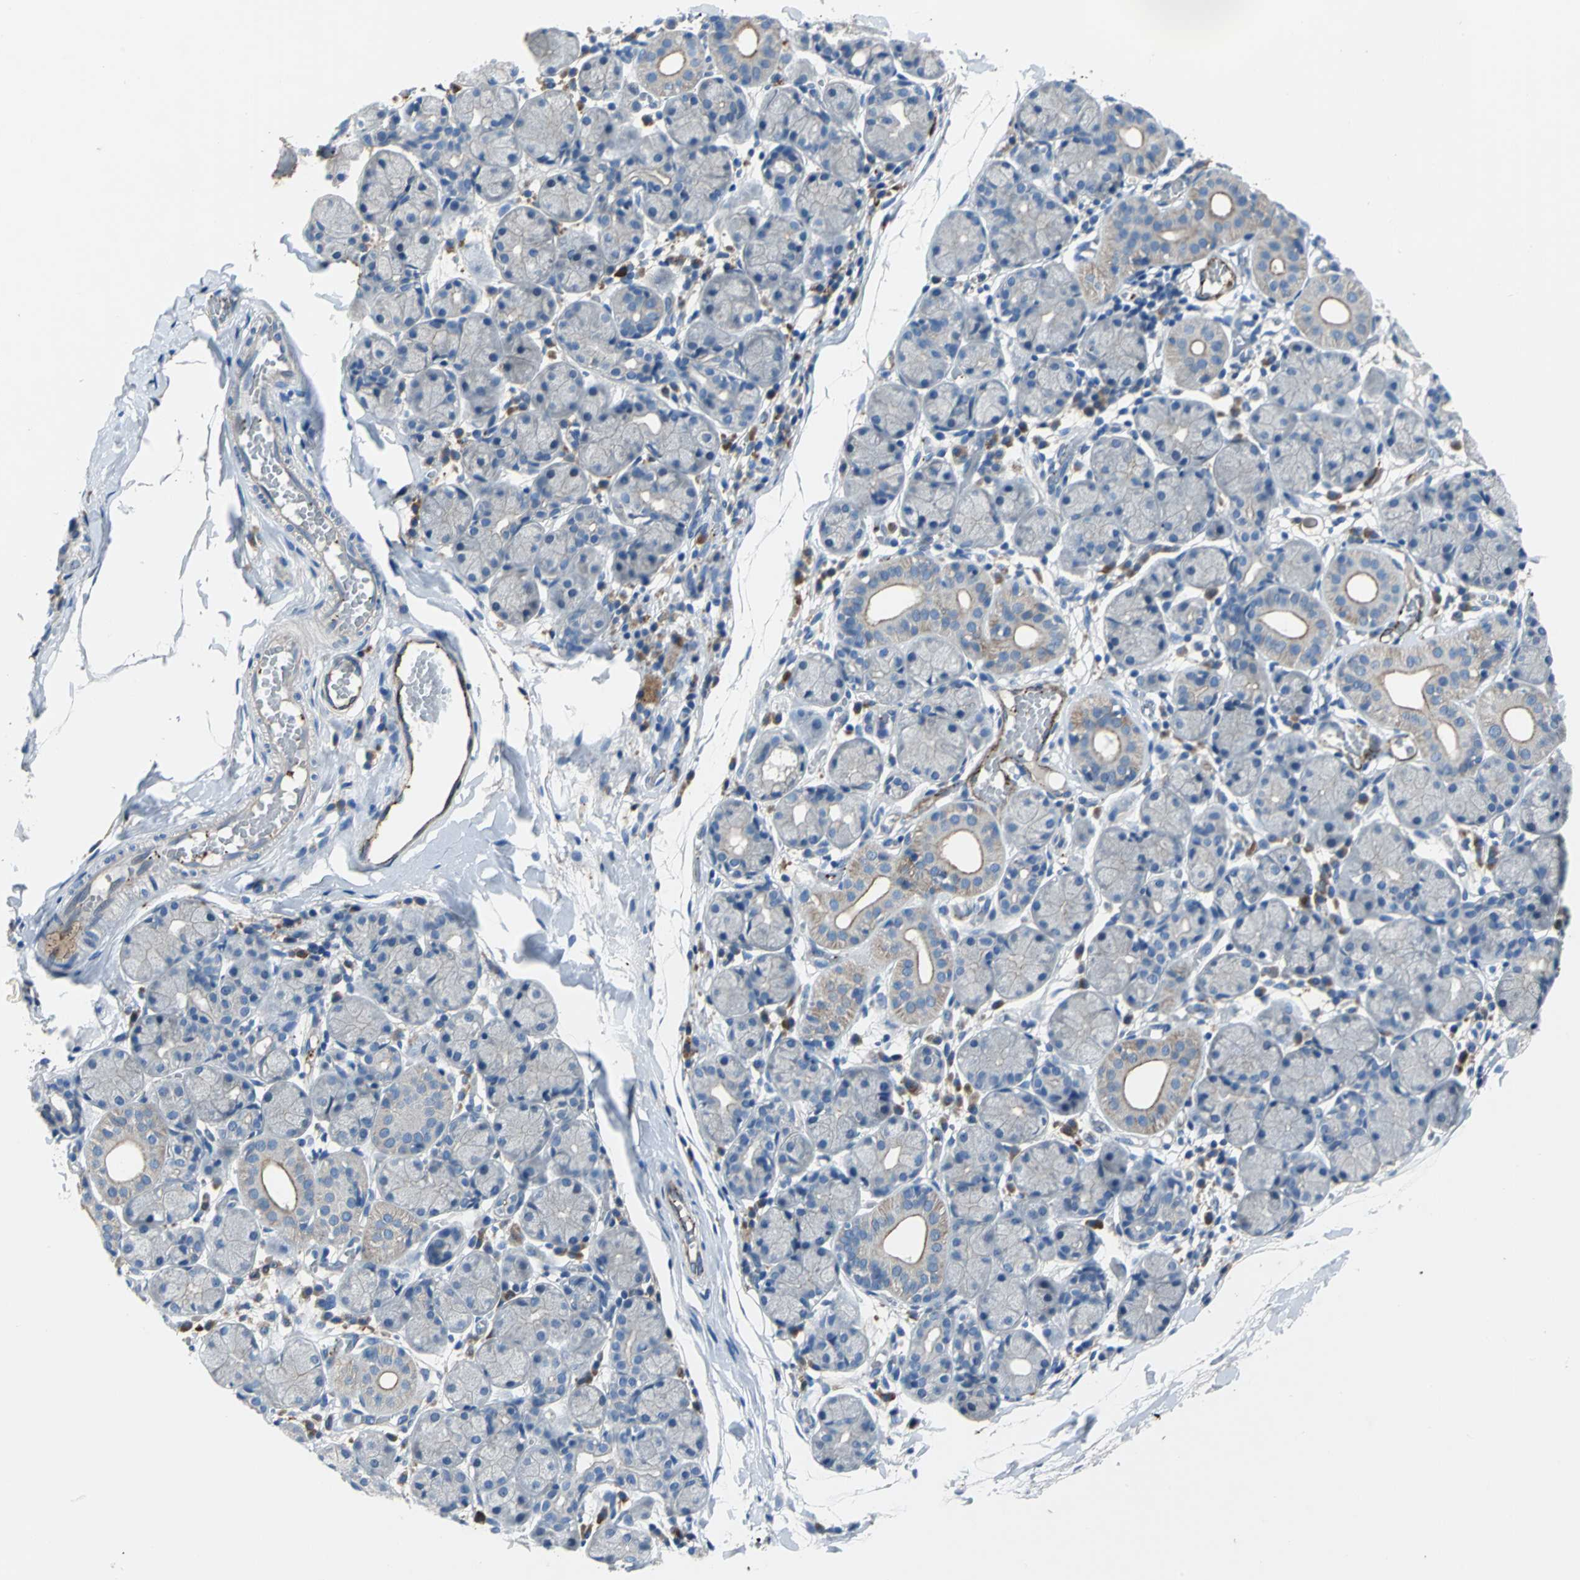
{"staining": {"intensity": "negative", "quantity": "none", "location": "none"}, "tissue": "salivary gland", "cell_type": "Glandular cells", "image_type": "normal", "snomed": [{"axis": "morphology", "description": "Normal tissue, NOS"}, {"axis": "topography", "description": "Salivary gland"}], "caption": "High power microscopy histopathology image of an immunohistochemistry histopathology image of benign salivary gland, revealing no significant staining in glandular cells.", "gene": "SELP", "patient": {"sex": "female", "age": 24}}